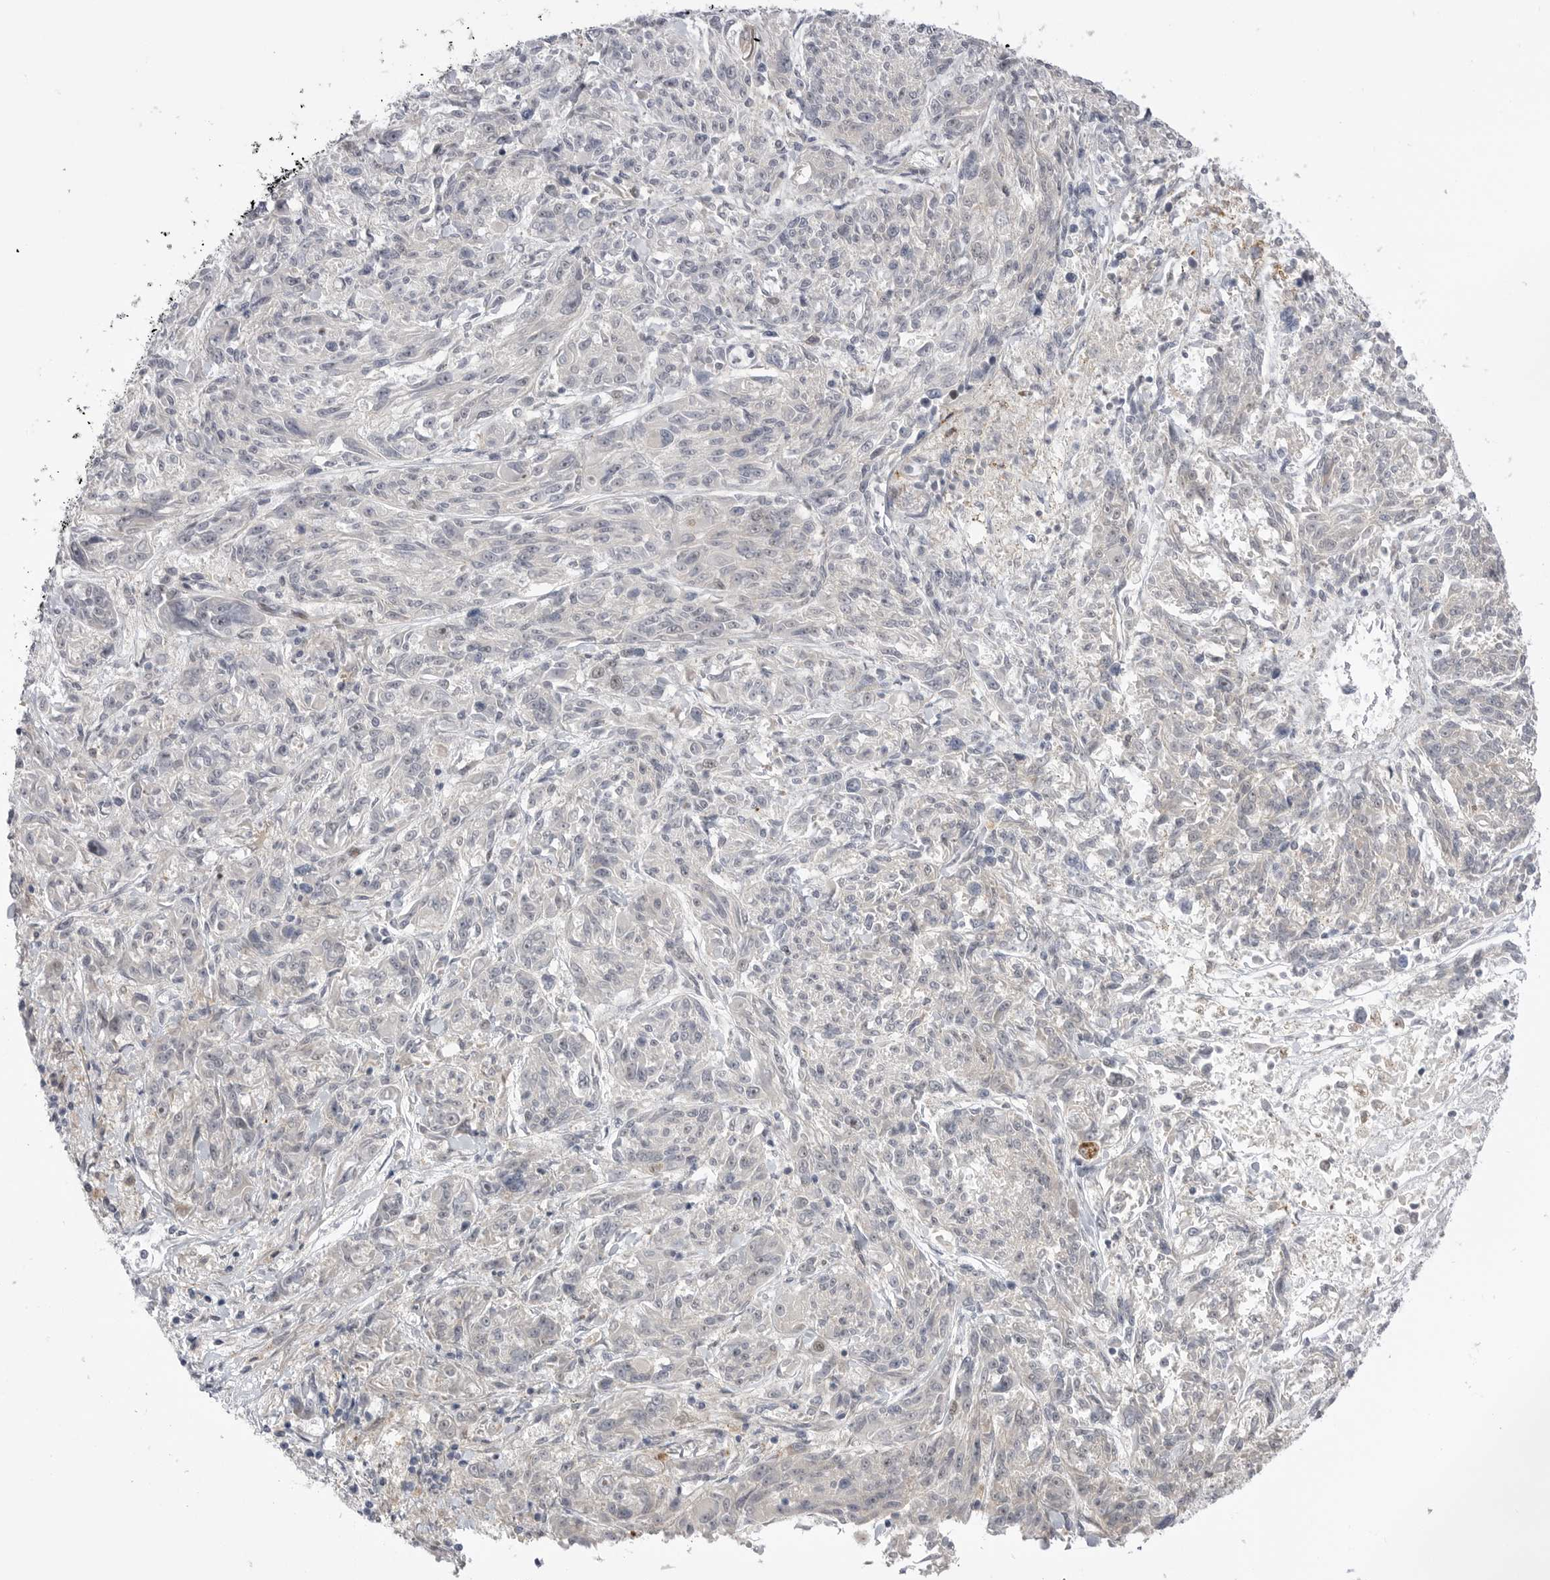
{"staining": {"intensity": "negative", "quantity": "none", "location": "none"}, "tissue": "melanoma", "cell_type": "Tumor cells", "image_type": "cancer", "snomed": [{"axis": "morphology", "description": "Malignant melanoma, NOS"}, {"axis": "topography", "description": "Skin"}], "caption": "DAB (3,3'-diaminobenzidine) immunohistochemical staining of human malignant melanoma displays no significant staining in tumor cells.", "gene": "GGT6", "patient": {"sex": "male", "age": 53}}